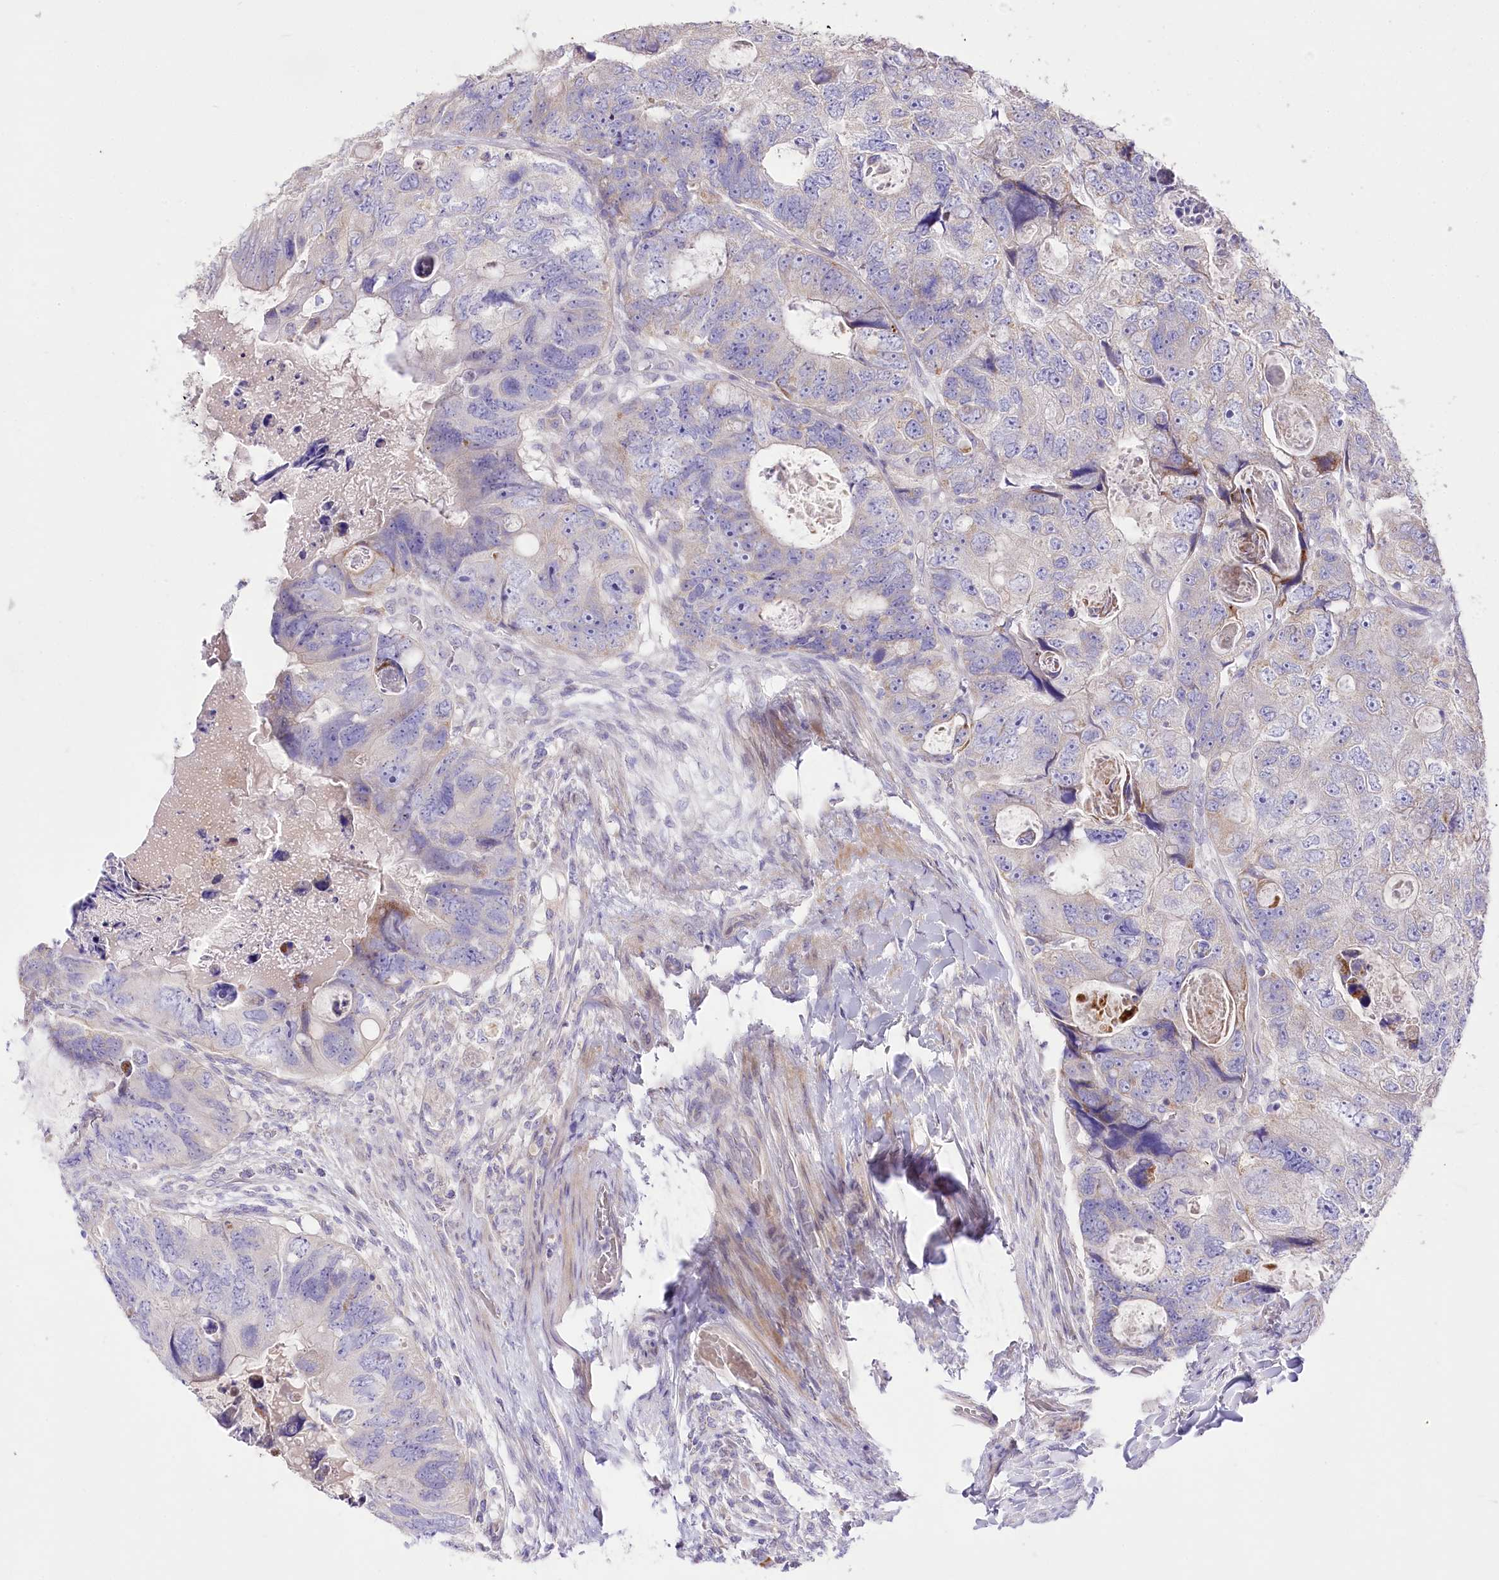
{"staining": {"intensity": "moderate", "quantity": "<25%", "location": "cytoplasmic/membranous"}, "tissue": "colorectal cancer", "cell_type": "Tumor cells", "image_type": "cancer", "snomed": [{"axis": "morphology", "description": "Adenocarcinoma, NOS"}, {"axis": "topography", "description": "Rectum"}], "caption": "Immunohistochemical staining of adenocarcinoma (colorectal) demonstrates moderate cytoplasmic/membranous protein staining in about <25% of tumor cells.", "gene": "LRRC14B", "patient": {"sex": "male", "age": 59}}